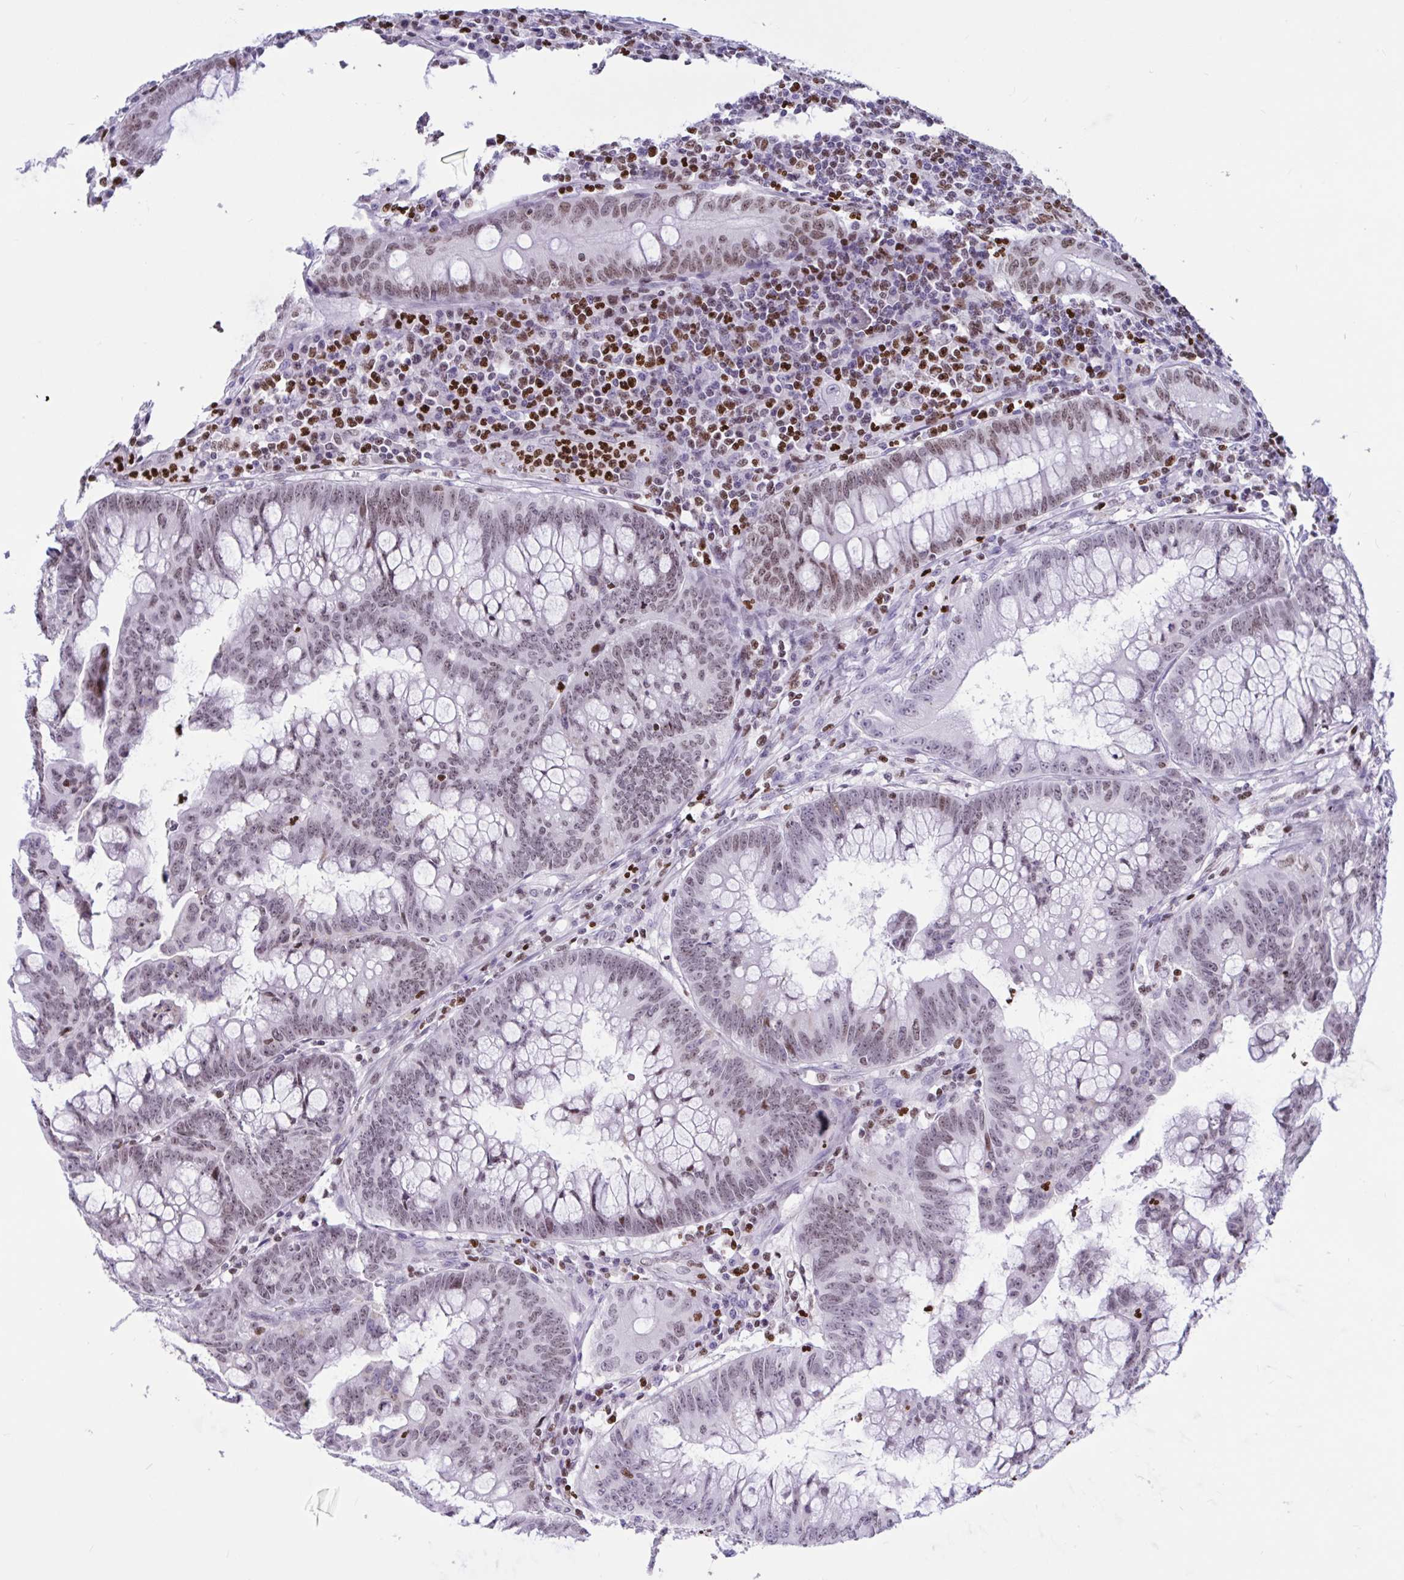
{"staining": {"intensity": "weak", "quantity": "25%-75%", "location": "nuclear"}, "tissue": "colorectal cancer", "cell_type": "Tumor cells", "image_type": "cancer", "snomed": [{"axis": "morphology", "description": "Adenocarcinoma, NOS"}, {"axis": "topography", "description": "Colon"}], "caption": "Protein staining of adenocarcinoma (colorectal) tissue demonstrates weak nuclear expression in approximately 25%-75% of tumor cells. The staining was performed using DAB (3,3'-diaminobenzidine) to visualize the protein expression in brown, while the nuclei were stained in blue with hematoxylin (Magnification: 20x).", "gene": "HMGB2", "patient": {"sex": "male", "age": 62}}